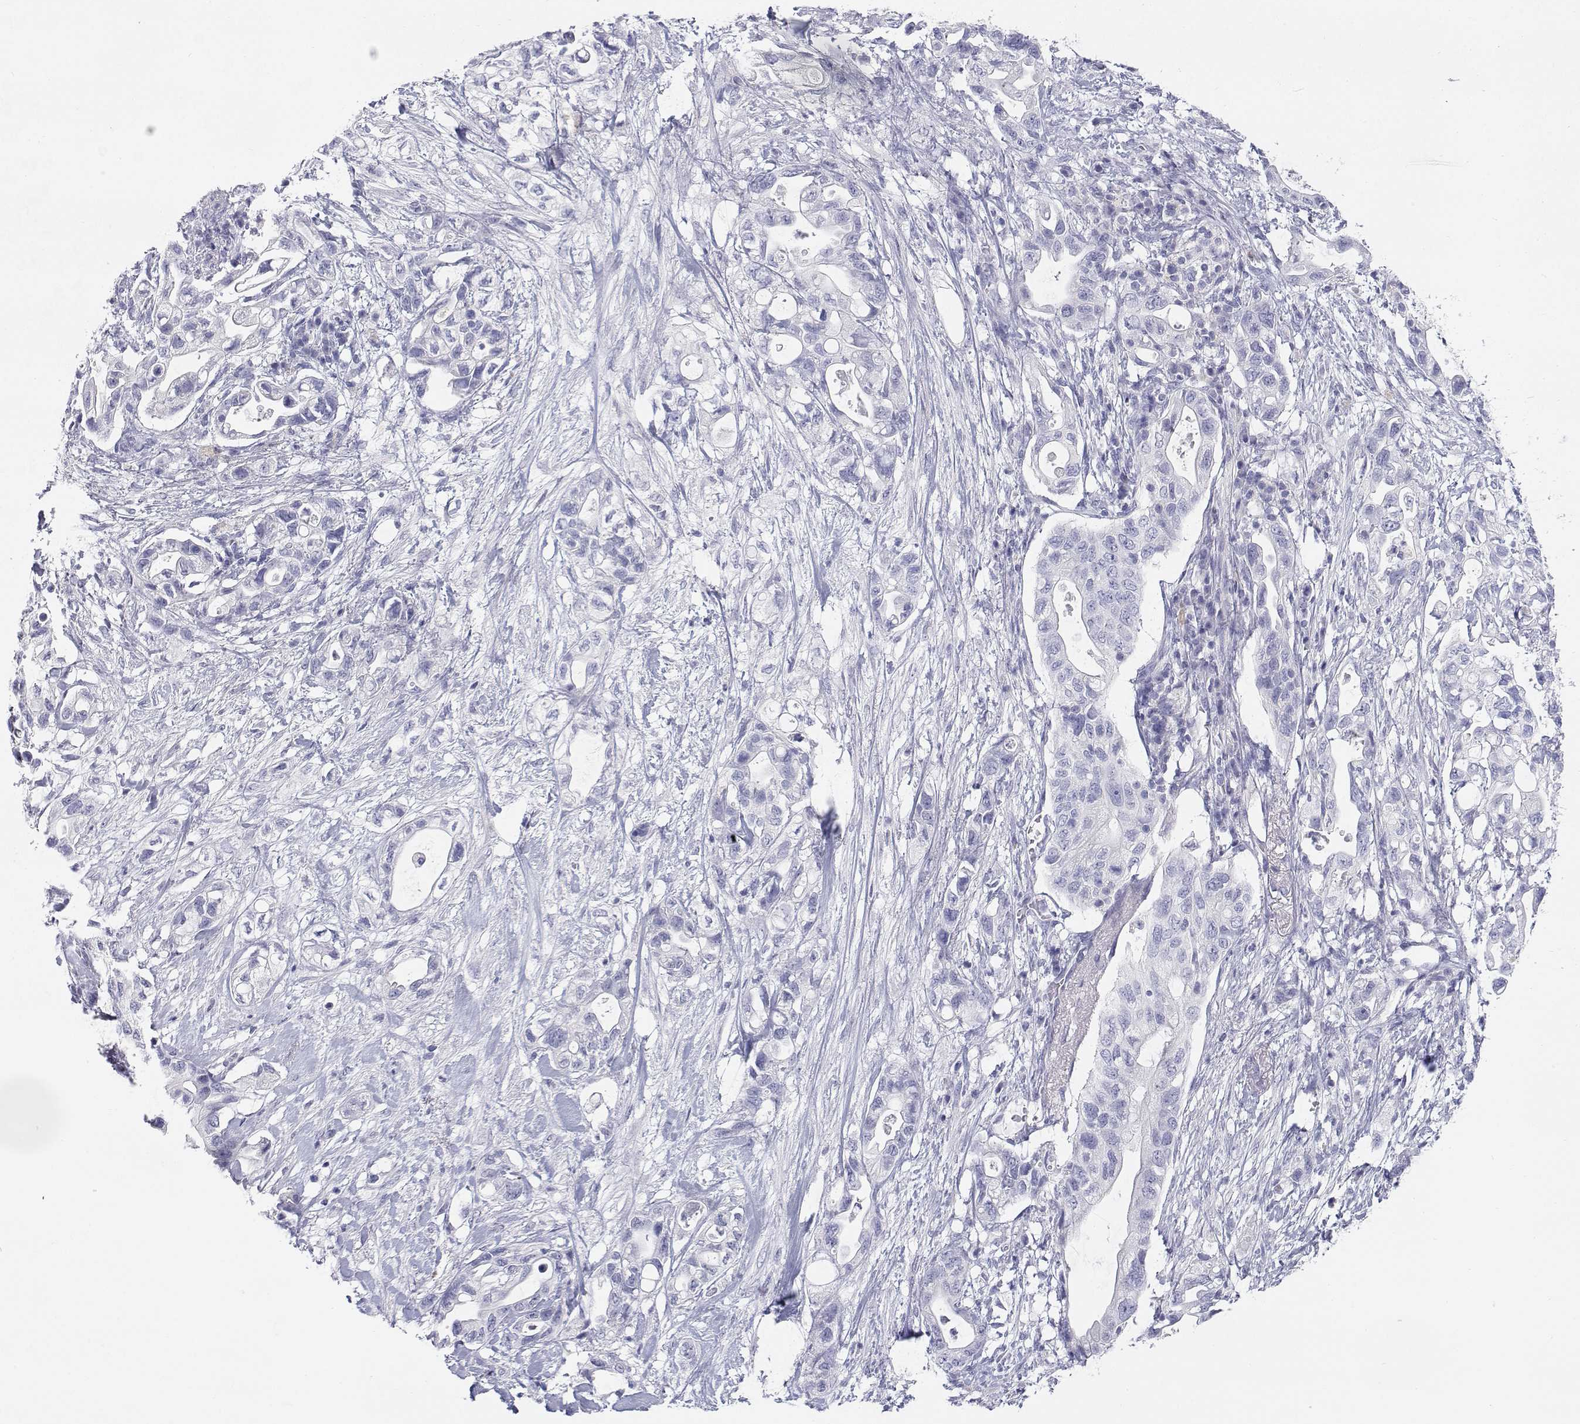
{"staining": {"intensity": "negative", "quantity": "none", "location": "none"}, "tissue": "pancreatic cancer", "cell_type": "Tumor cells", "image_type": "cancer", "snomed": [{"axis": "morphology", "description": "Adenocarcinoma, NOS"}, {"axis": "topography", "description": "Pancreas"}], "caption": "High power microscopy photomicrograph of an immunohistochemistry image of pancreatic cancer, revealing no significant staining in tumor cells.", "gene": "NCR2", "patient": {"sex": "female", "age": 72}}